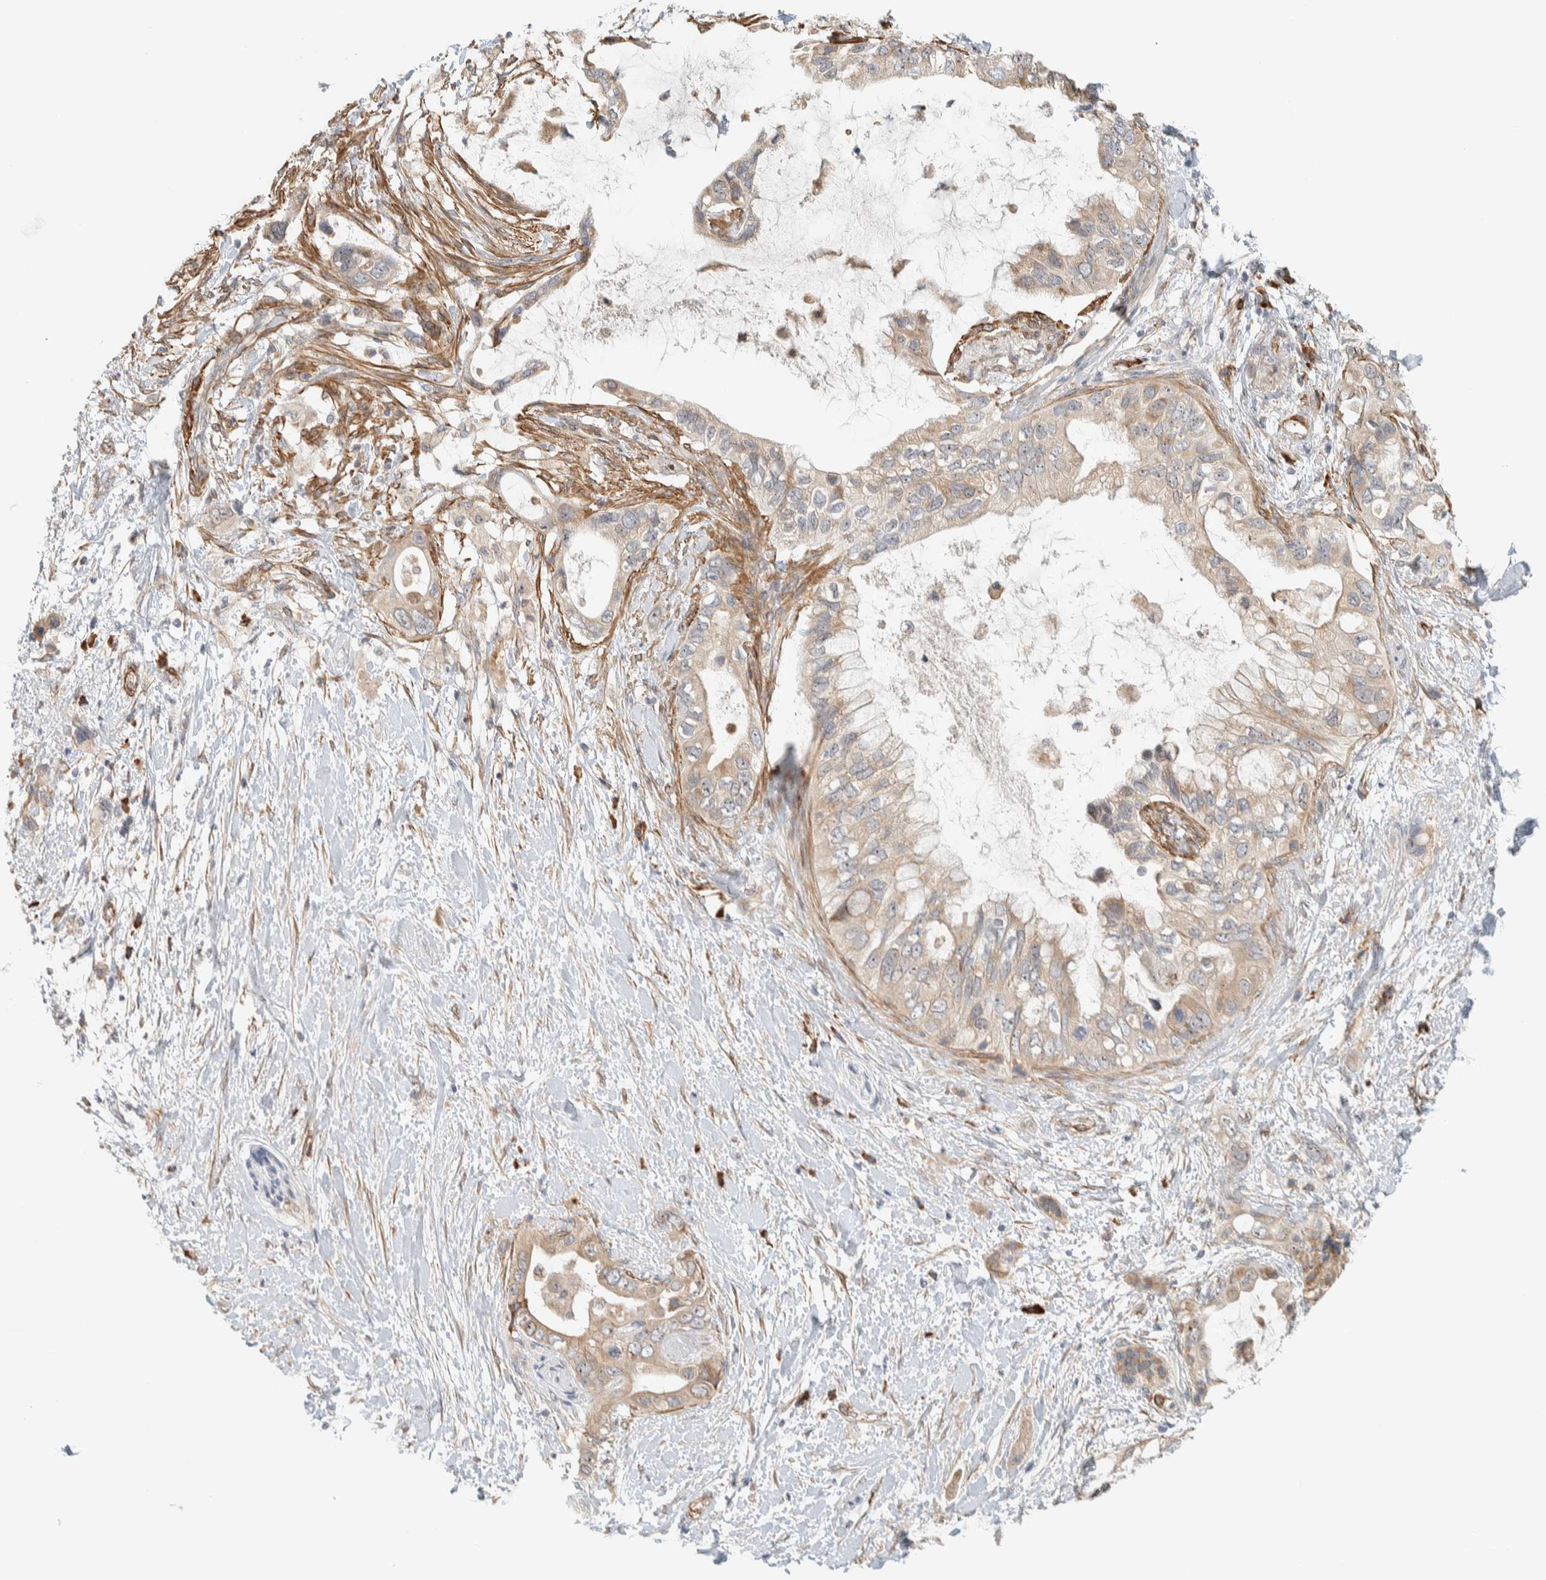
{"staining": {"intensity": "weak", "quantity": ">75%", "location": "cytoplasmic/membranous"}, "tissue": "pancreatic cancer", "cell_type": "Tumor cells", "image_type": "cancer", "snomed": [{"axis": "morphology", "description": "Adenocarcinoma, NOS"}, {"axis": "topography", "description": "Pancreas"}], "caption": "This is a micrograph of immunohistochemistry staining of adenocarcinoma (pancreatic), which shows weak expression in the cytoplasmic/membranous of tumor cells.", "gene": "KLHL40", "patient": {"sex": "female", "age": 56}}